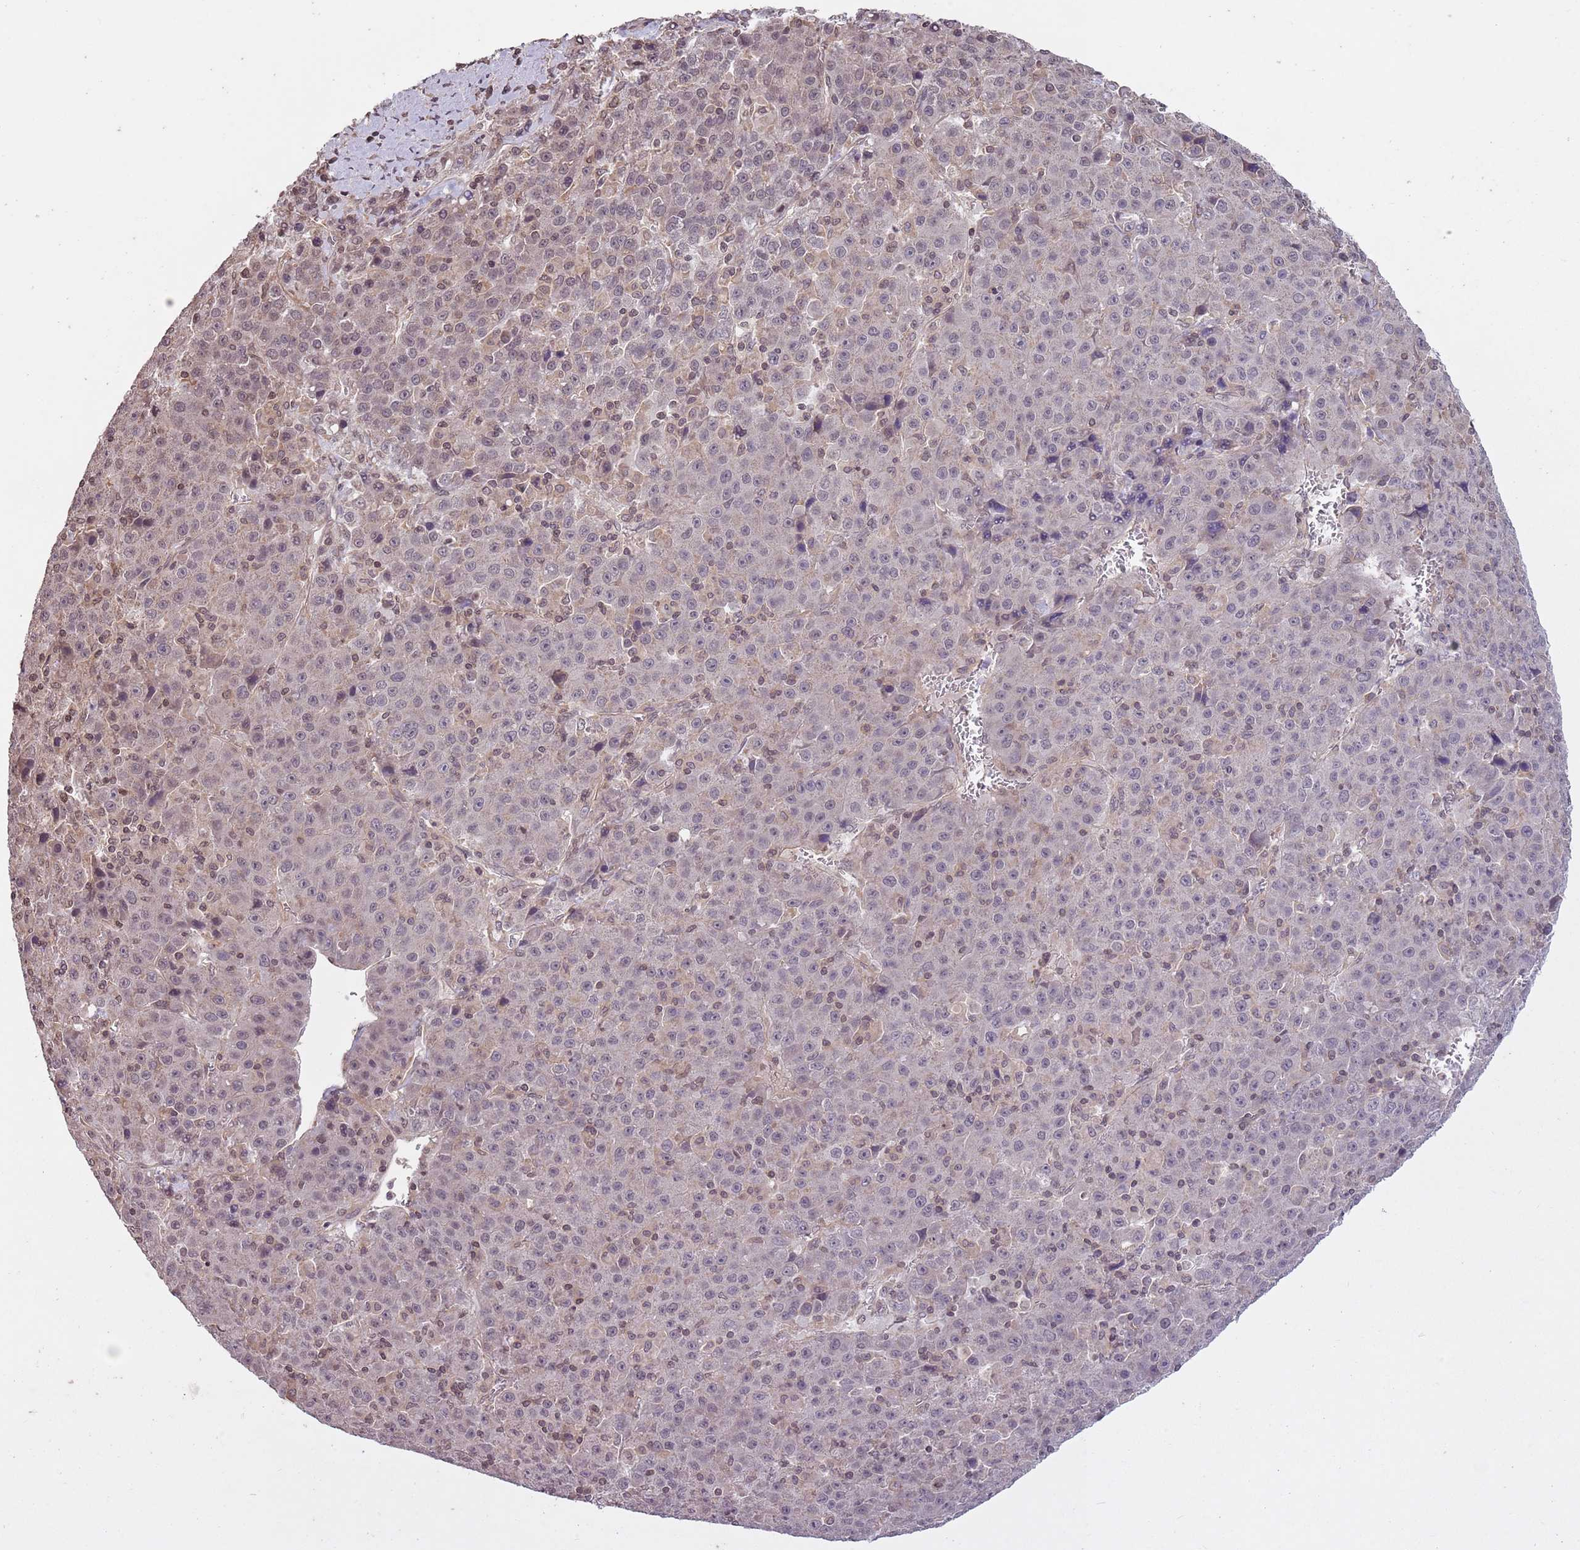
{"staining": {"intensity": "weak", "quantity": "<25%", "location": "nuclear"}, "tissue": "liver cancer", "cell_type": "Tumor cells", "image_type": "cancer", "snomed": [{"axis": "morphology", "description": "Carcinoma, Hepatocellular, NOS"}, {"axis": "topography", "description": "Liver"}], "caption": "IHC of human liver hepatocellular carcinoma demonstrates no staining in tumor cells.", "gene": "CAPN9", "patient": {"sex": "female", "age": 53}}